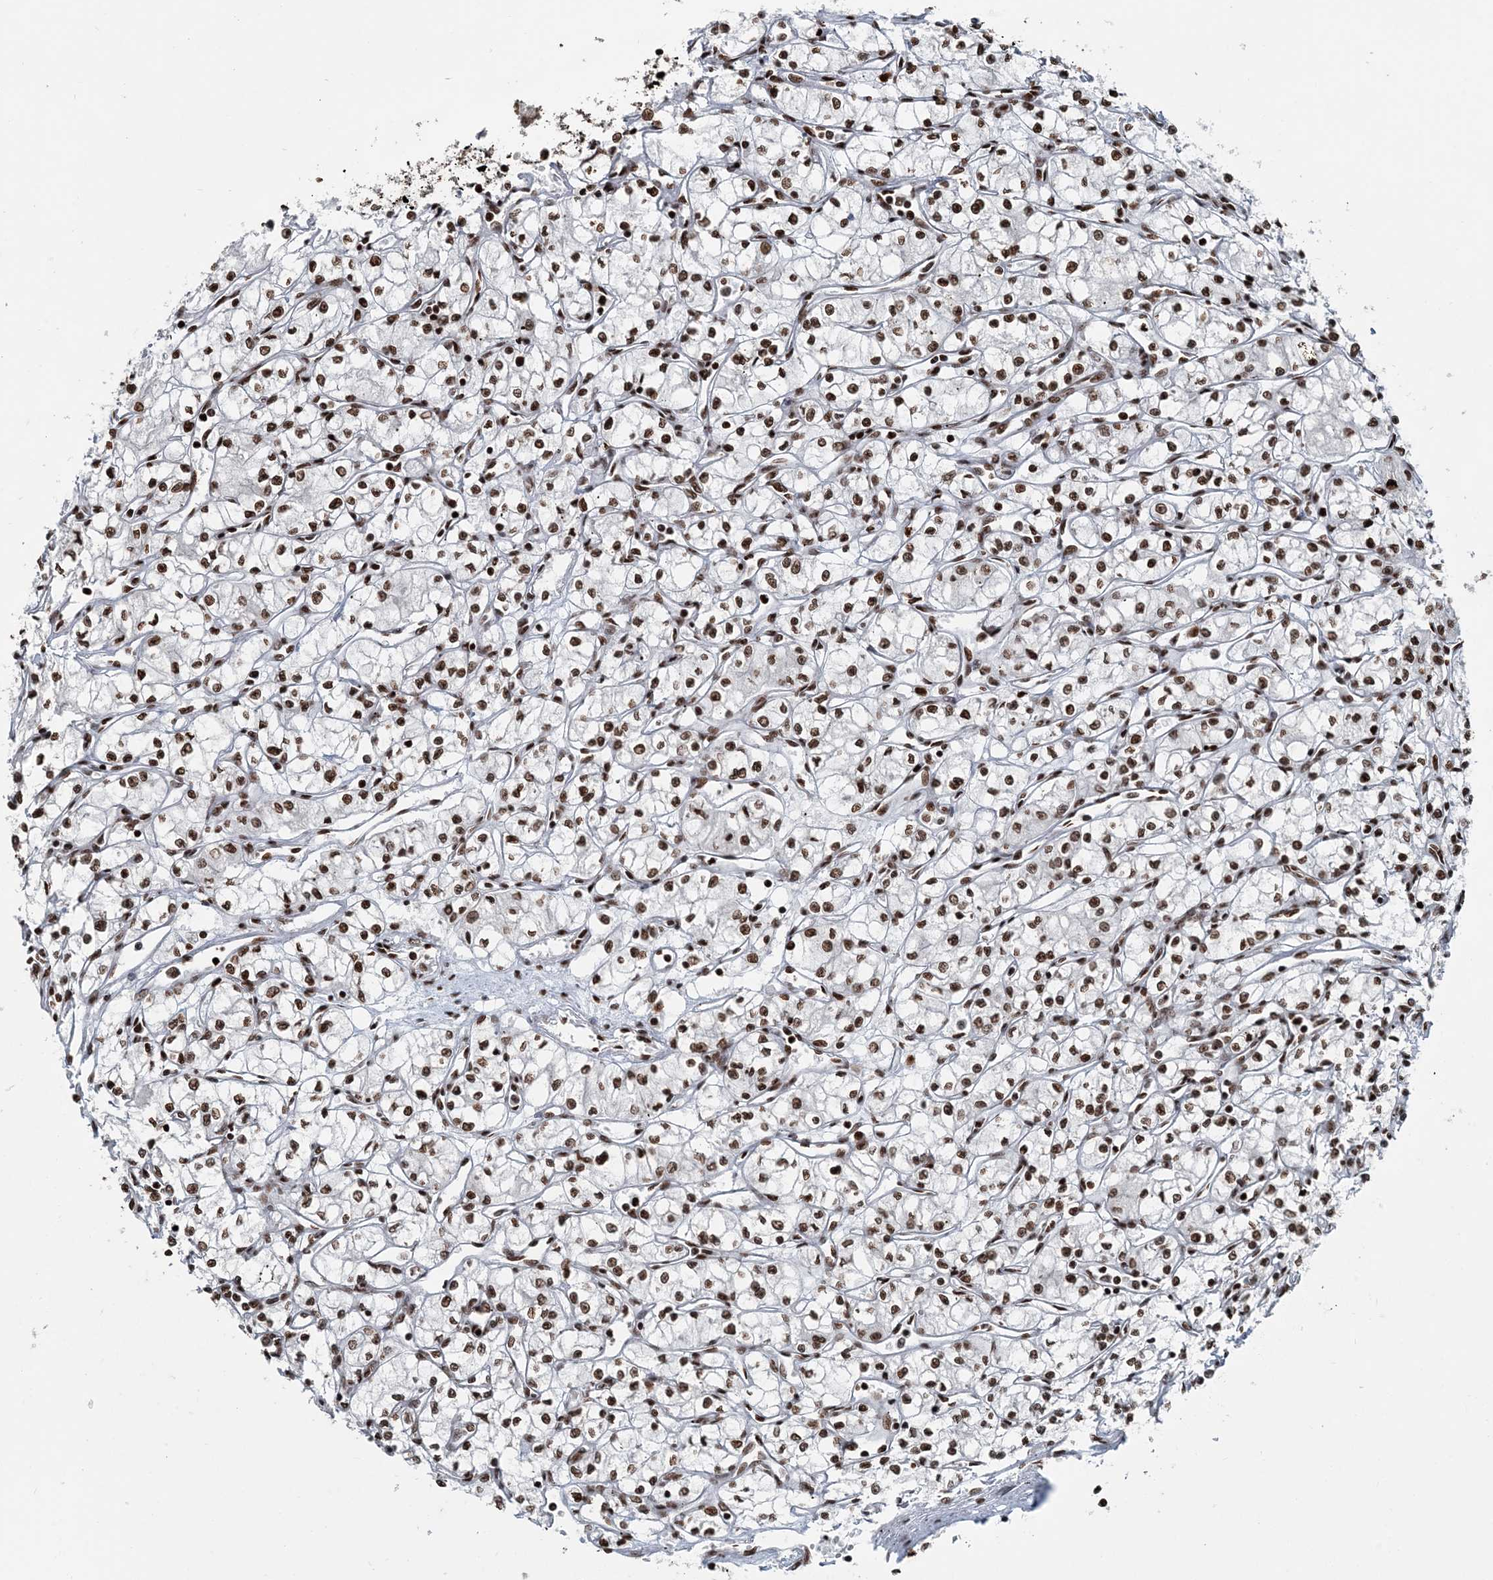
{"staining": {"intensity": "moderate", "quantity": ">75%", "location": "nuclear"}, "tissue": "renal cancer", "cell_type": "Tumor cells", "image_type": "cancer", "snomed": [{"axis": "morphology", "description": "Adenocarcinoma, NOS"}, {"axis": "topography", "description": "Kidney"}], "caption": "Adenocarcinoma (renal) stained with a brown dye reveals moderate nuclear positive staining in approximately >75% of tumor cells.", "gene": "H3-3B", "patient": {"sex": "male", "age": 59}}